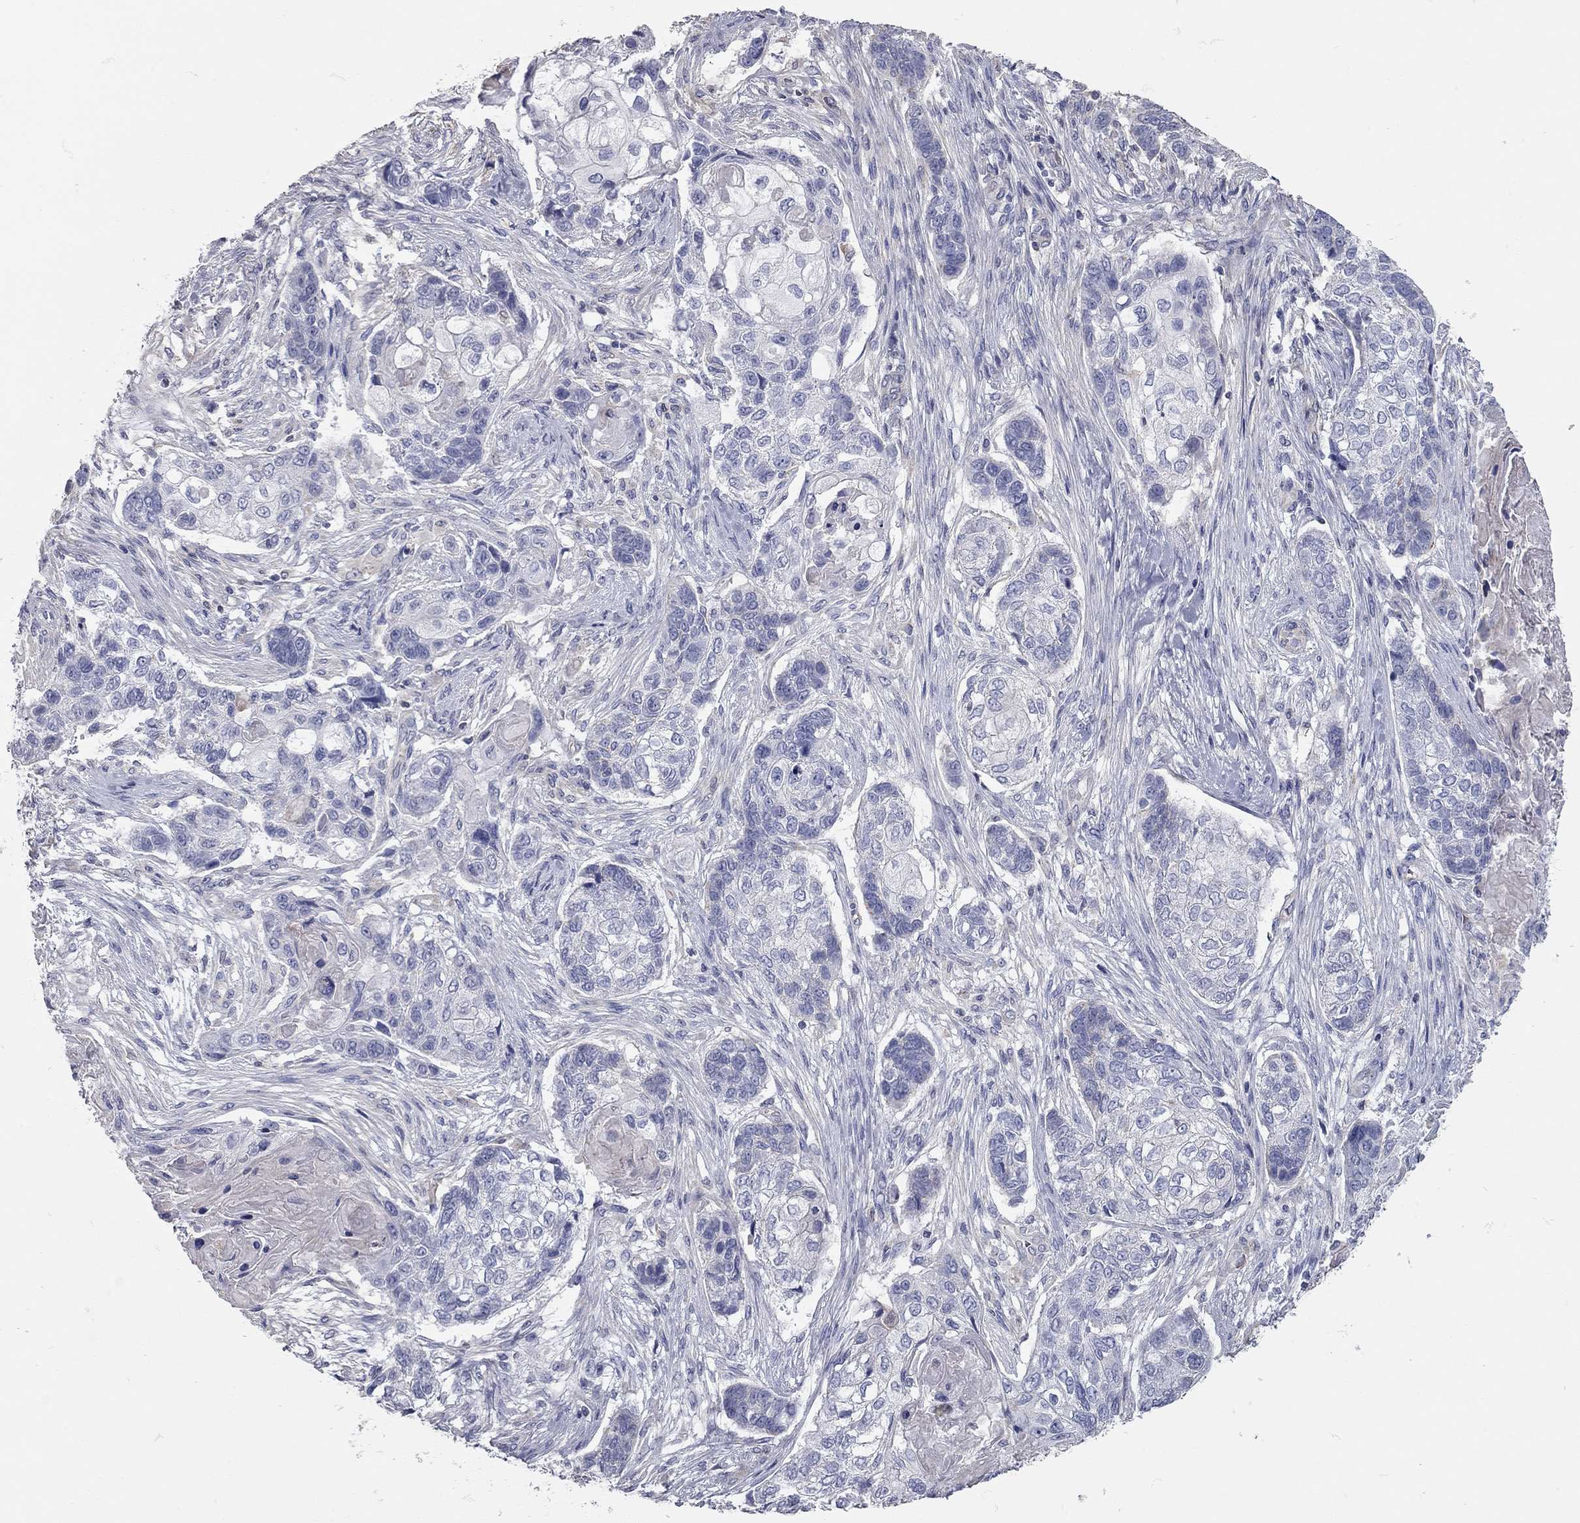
{"staining": {"intensity": "negative", "quantity": "none", "location": "none"}, "tissue": "lung cancer", "cell_type": "Tumor cells", "image_type": "cancer", "snomed": [{"axis": "morphology", "description": "Normal tissue, NOS"}, {"axis": "morphology", "description": "Squamous cell carcinoma, NOS"}, {"axis": "topography", "description": "Bronchus"}, {"axis": "topography", "description": "Lung"}], "caption": "Tumor cells show no significant protein expression in lung cancer (squamous cell carcinoma).", "gene": "C10orf90", "patient": {"sex": "male", "age": 69}}